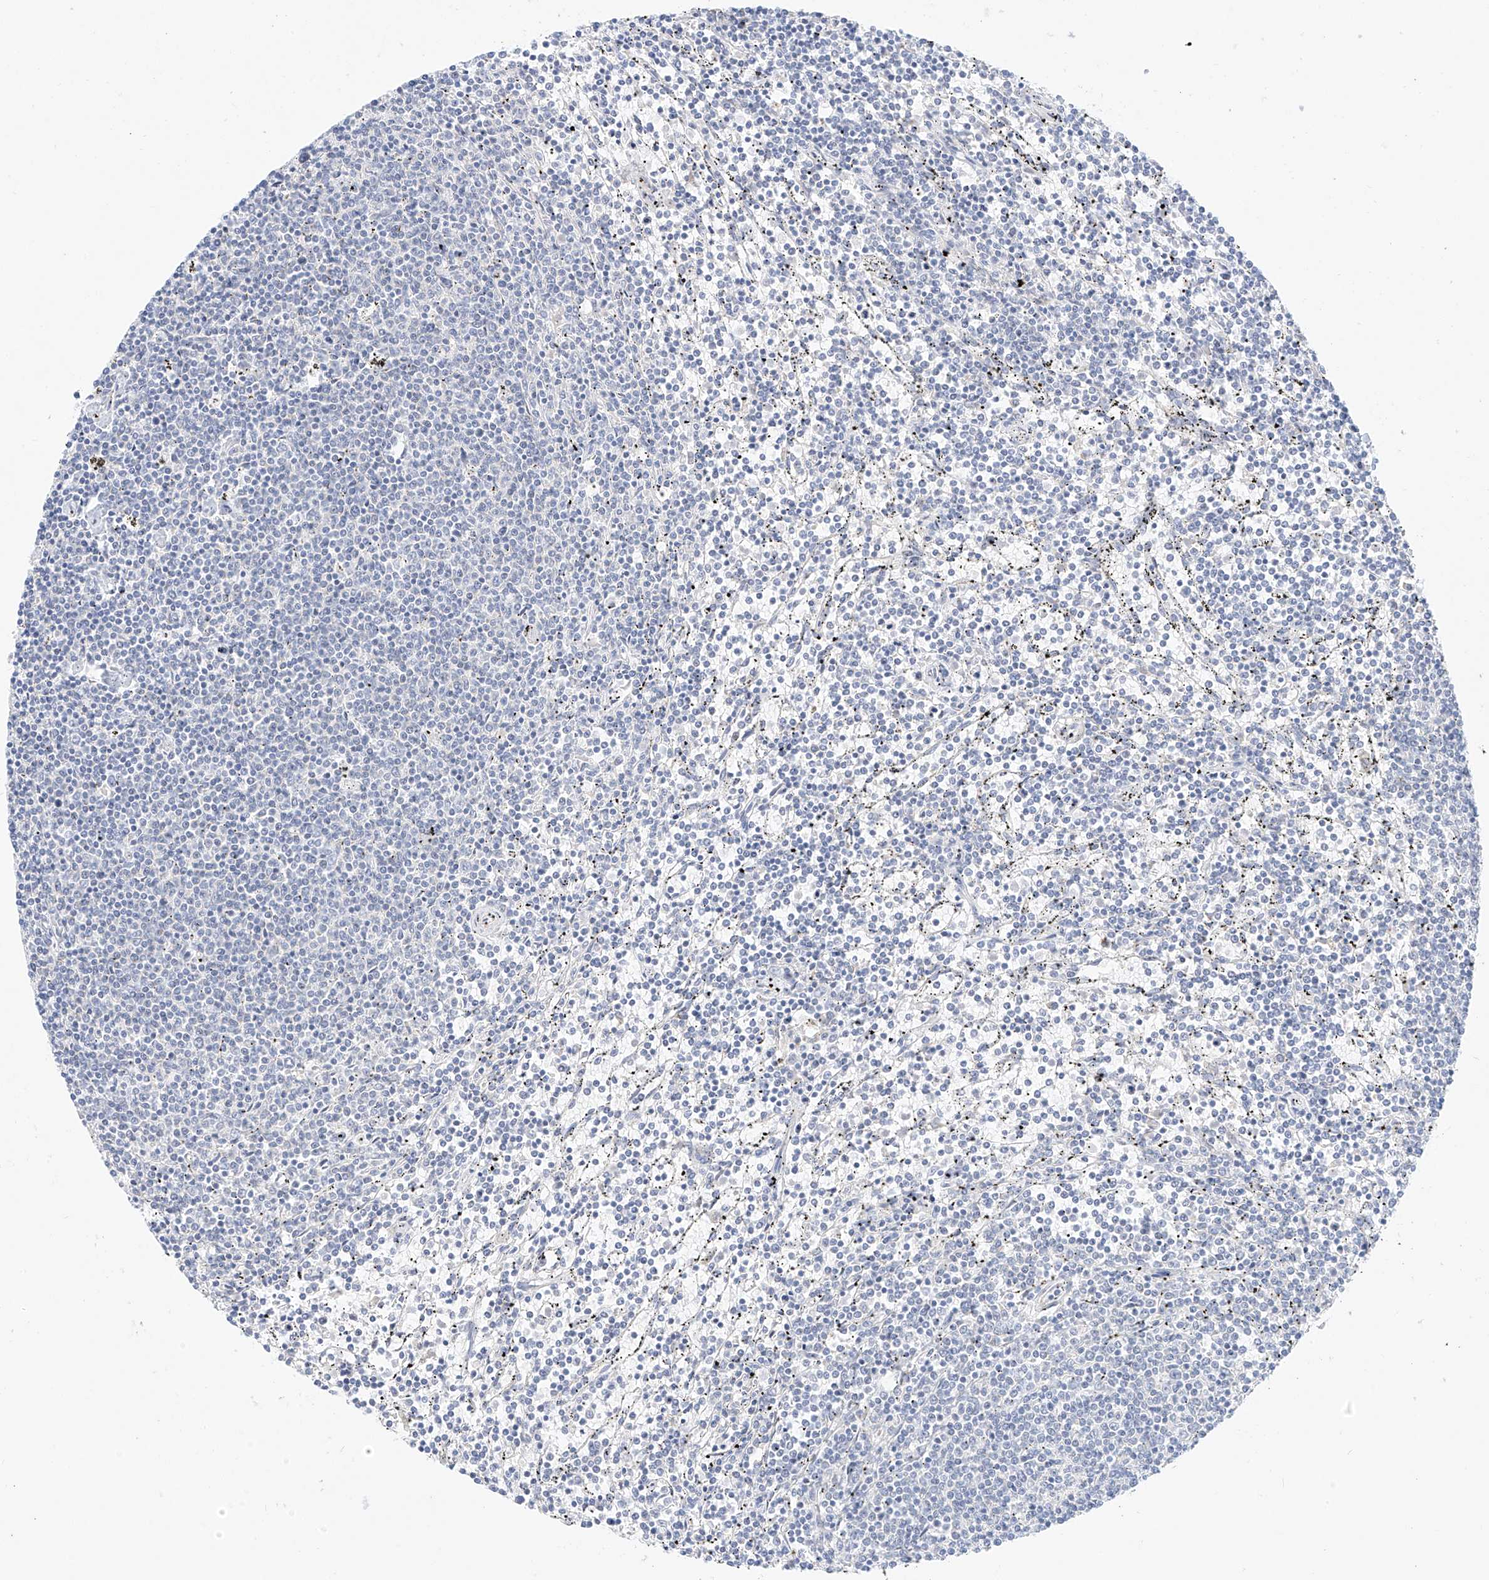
{"staining": {"intensity": "negative", "quantity": "none", "location": "none"}, "tissue": "lymphoma", "cell_type": "Tumor cells", "image_type": "cancer", "snomed": [{"axis": "morphology", "description": "Malignant lymphoma, non-Hodgkin's type, Low grade"}, {"axis": "topography", "description": "Spleen"}], "caption": "Low-grade malignant lymphoma, non-Hodgkin's type was stained to show a protein in brown. There is no significant positivity in tumor cells.", "gene": "ST3GAL5", "patient": {"sex": "female", "age": 50}}